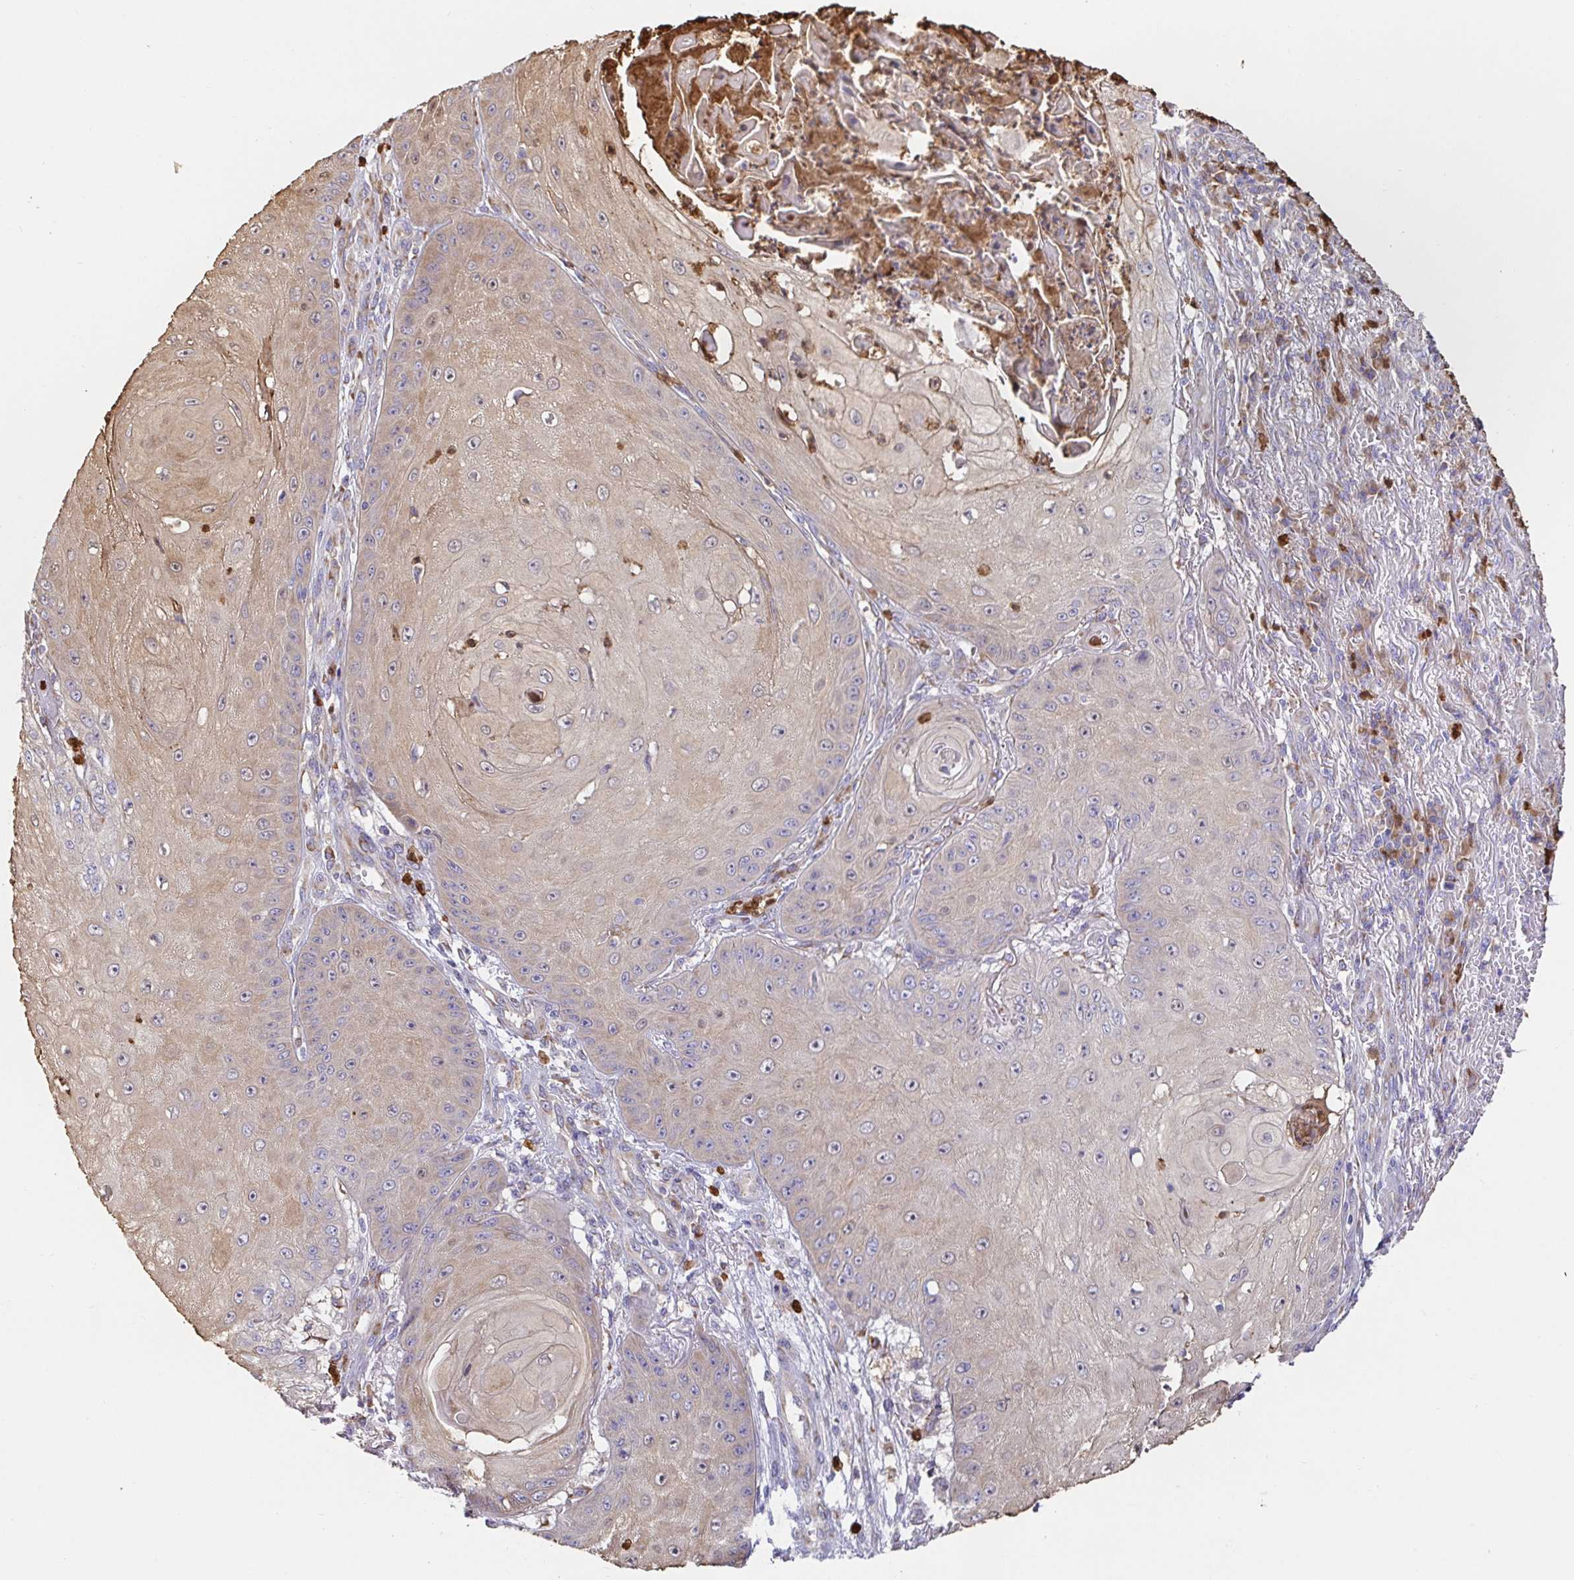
{"staining": {"intensity": "weak", "quantity": "25%-75%", "location": "cytoplasmic/membranous"}, "tissue": "skin cancer", "cell_type": "Tumor cells", "image_type": "cancer", "snomed": [{"axis": "morphology", "description": "Squamous cell carcinoma, NOS"}, {"axis": "topography", "description": "Skin"}], "caption": "There is low levels of weak cytoplasmic/membranous staining in tumor cells of squamous cell carcinoma (skin), as demonstrated by immunohistochemical staining (brown color).", "gene": "PDPK1", "patient": {"sex": "male", "age": 70}}